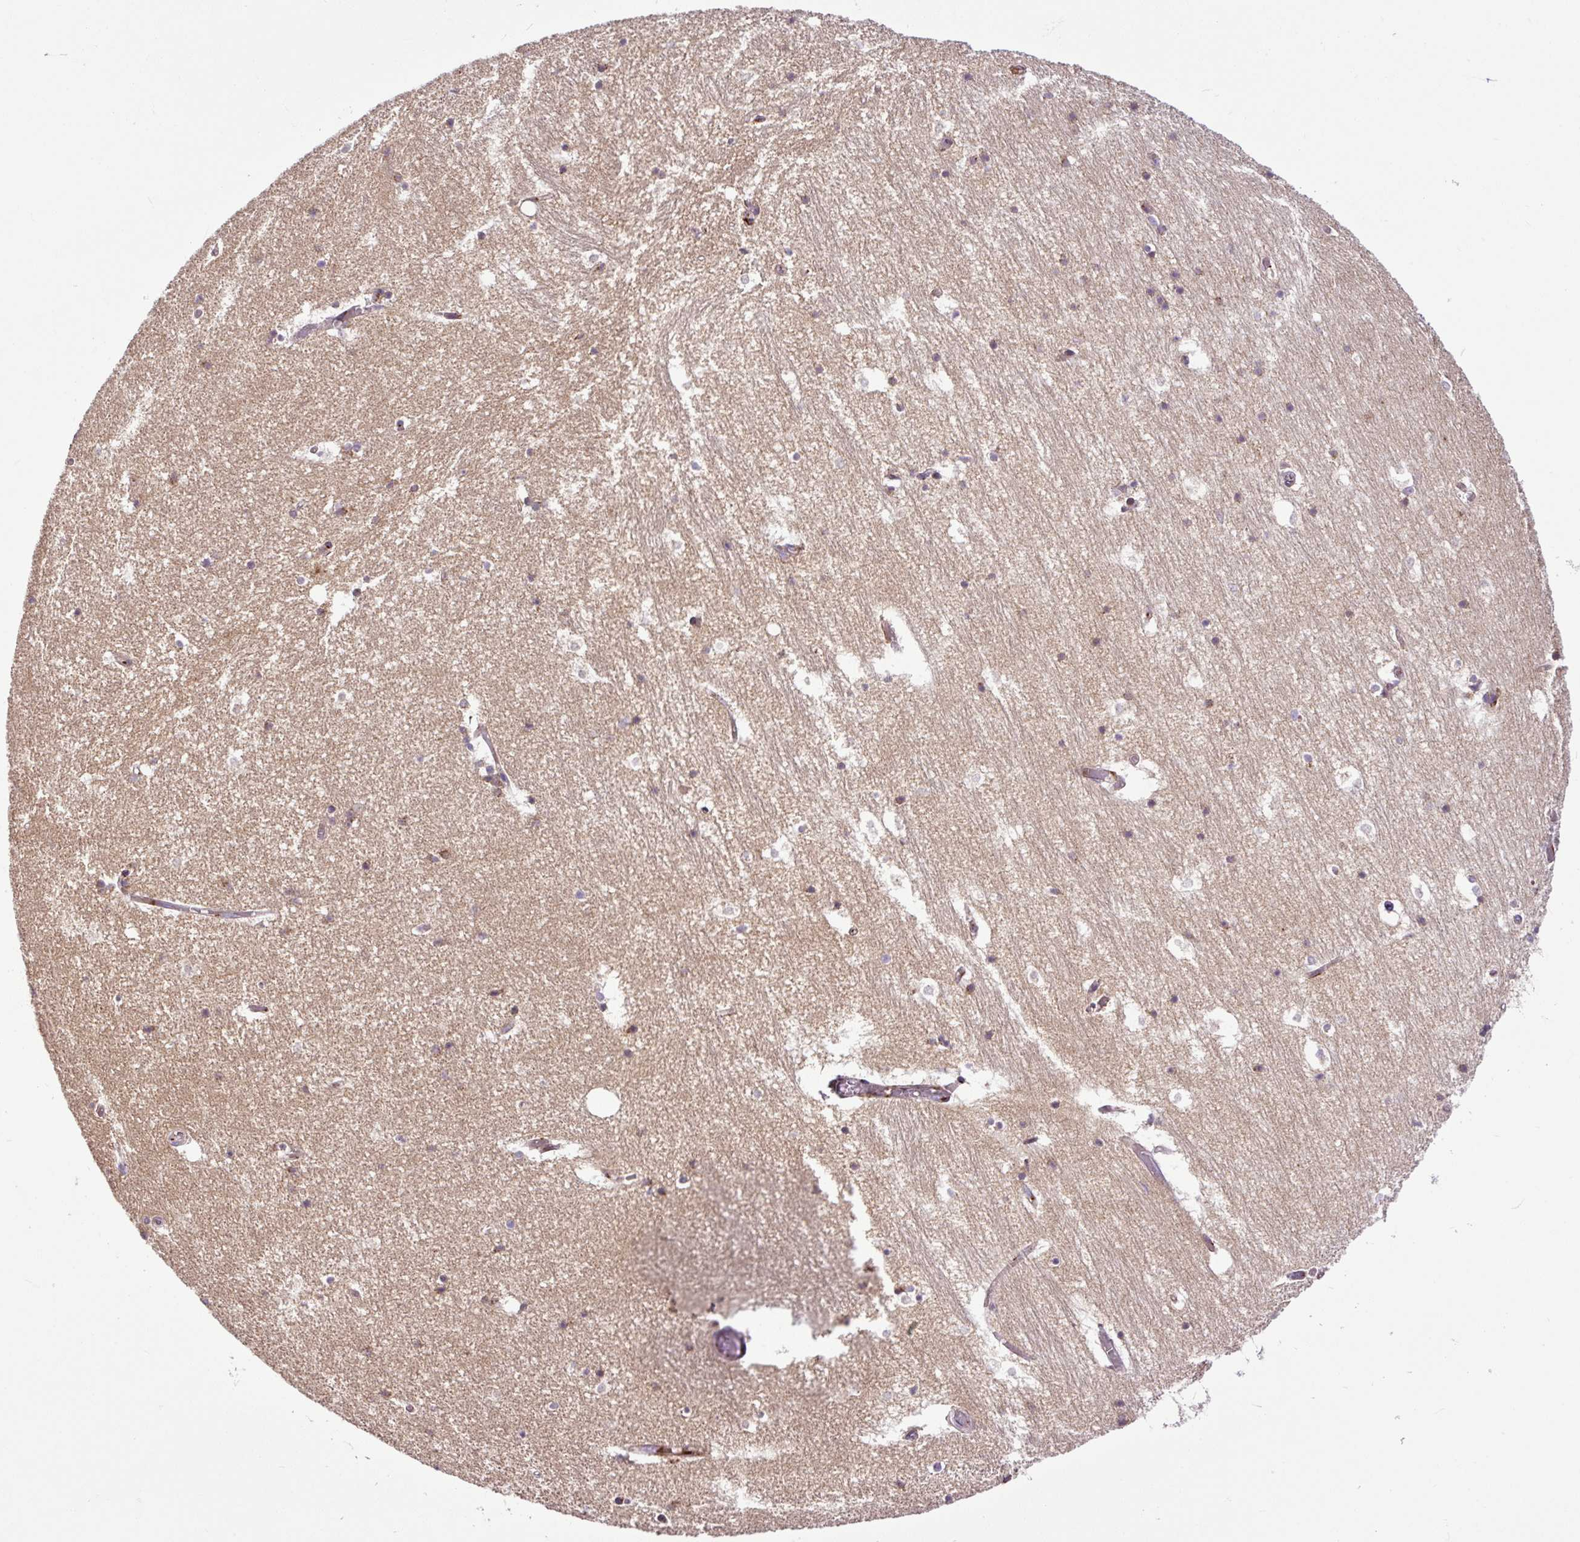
{"staining": {"intensity": "strong", "quantity": "<25%", "location": "cytoplasmic/membranous"}, "tissue": "hippocampus", "cell_type": "Glial cells", "image_type": "normal", "snomed": [{"axis": "morphology", "description": "Normal tissue, NOS"}, {"axis": "topography", "description": "Hippocampus"}], "caption": "This image demonstrates immunohistochemistry staining of benign human hippocampus, with medium strong cytoplasmic/membranous expression in approximately <25% of glial cells.", "gene": "MSMP", "patient": {"sex": "female", "age": 52}}